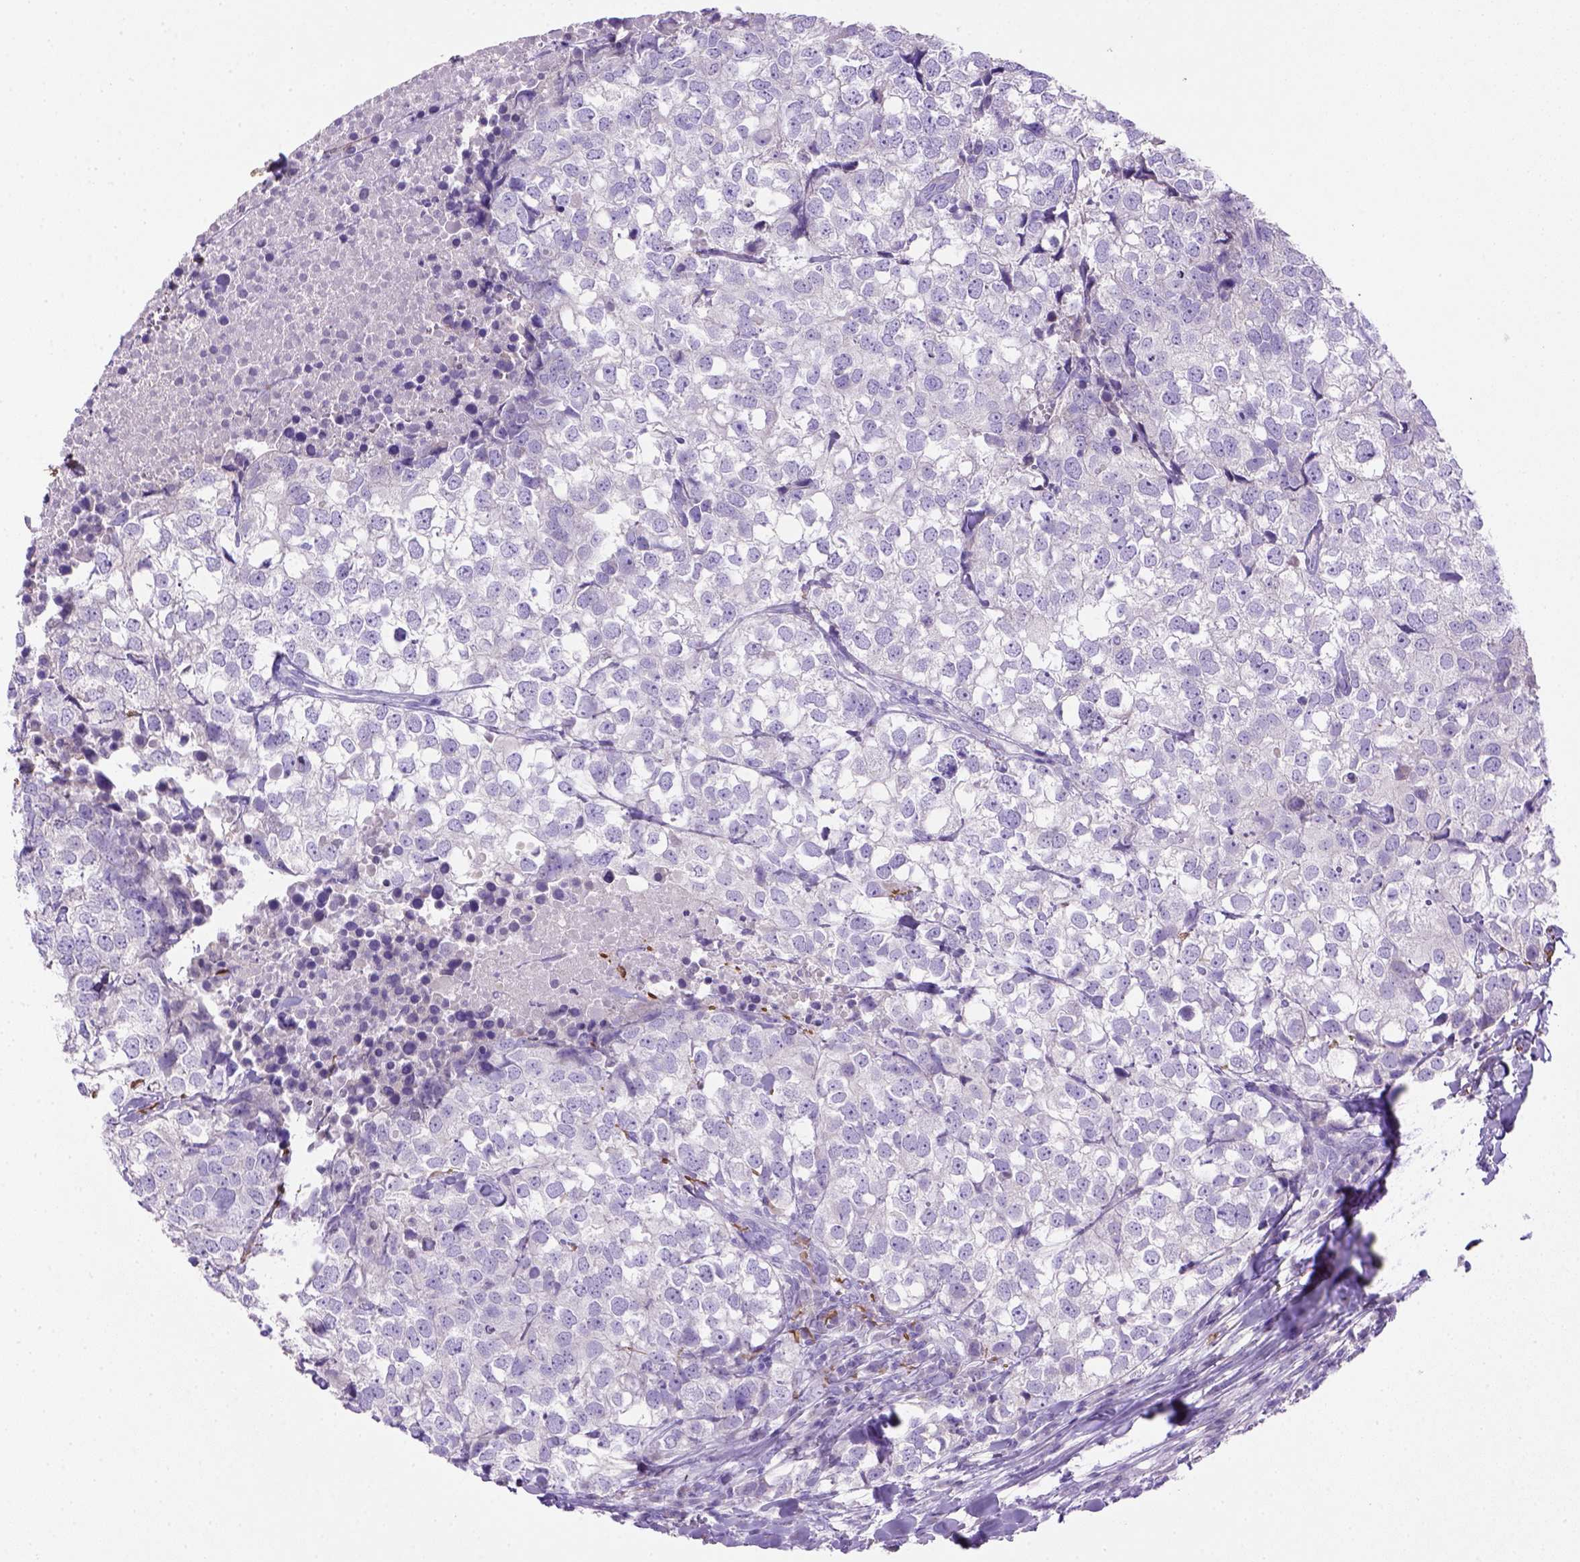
{"staining": {"intensity": "negative", "quantity": "none", "location": "none"}, "tissue": "breast cancer", "cell_type": "Tumor cells", "image_type": "cancer", "snomed": [{"axis": "morphology", "description": "Duct carcinoma"}, {"axis": "topography", "description": "Breast"}], "caption": "This is an immunohistochemistry photomicrograph of human breast cancer (infiltrating ductal carcinoma). There is no expression in tumor cells.", "gene": "SIRPD", "patient": {"sex": "female", "age": 30}}